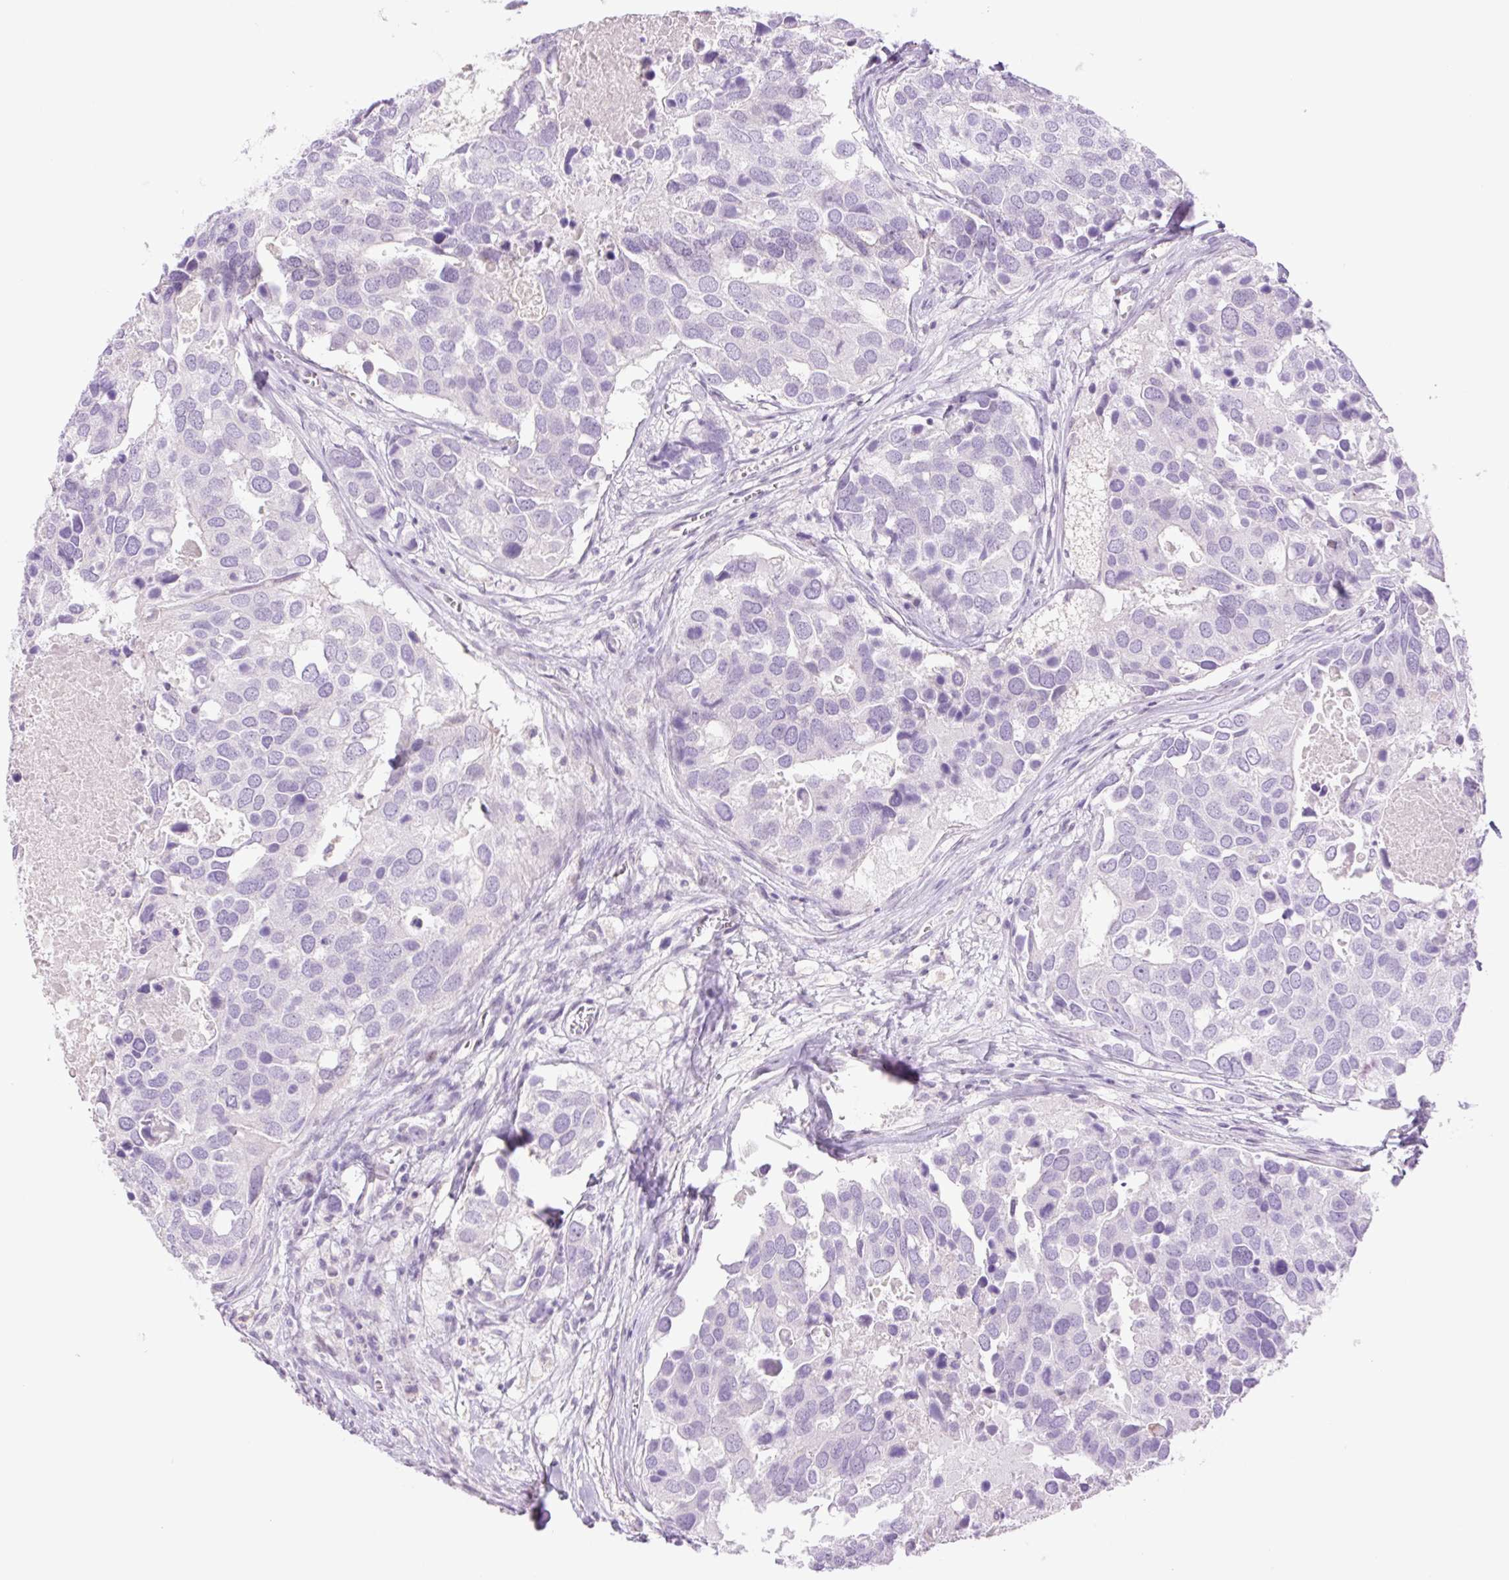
{"staining": {"intensity": "negative", "quantity": "none", "location": "none"}, "tissue": "breast cancer", "cell_type": "Tumor cells", "image_type": "cancer", "snomed": [{"axis": "morphology", "description": "Duct carcinoma"}, {"axis": "topography", "description": "Breast"}], "caption": "There is no significant expression in tumor cells of breast cancer.", "gene": "TBX15", "patient": {"sex": "female", "age": 83}}